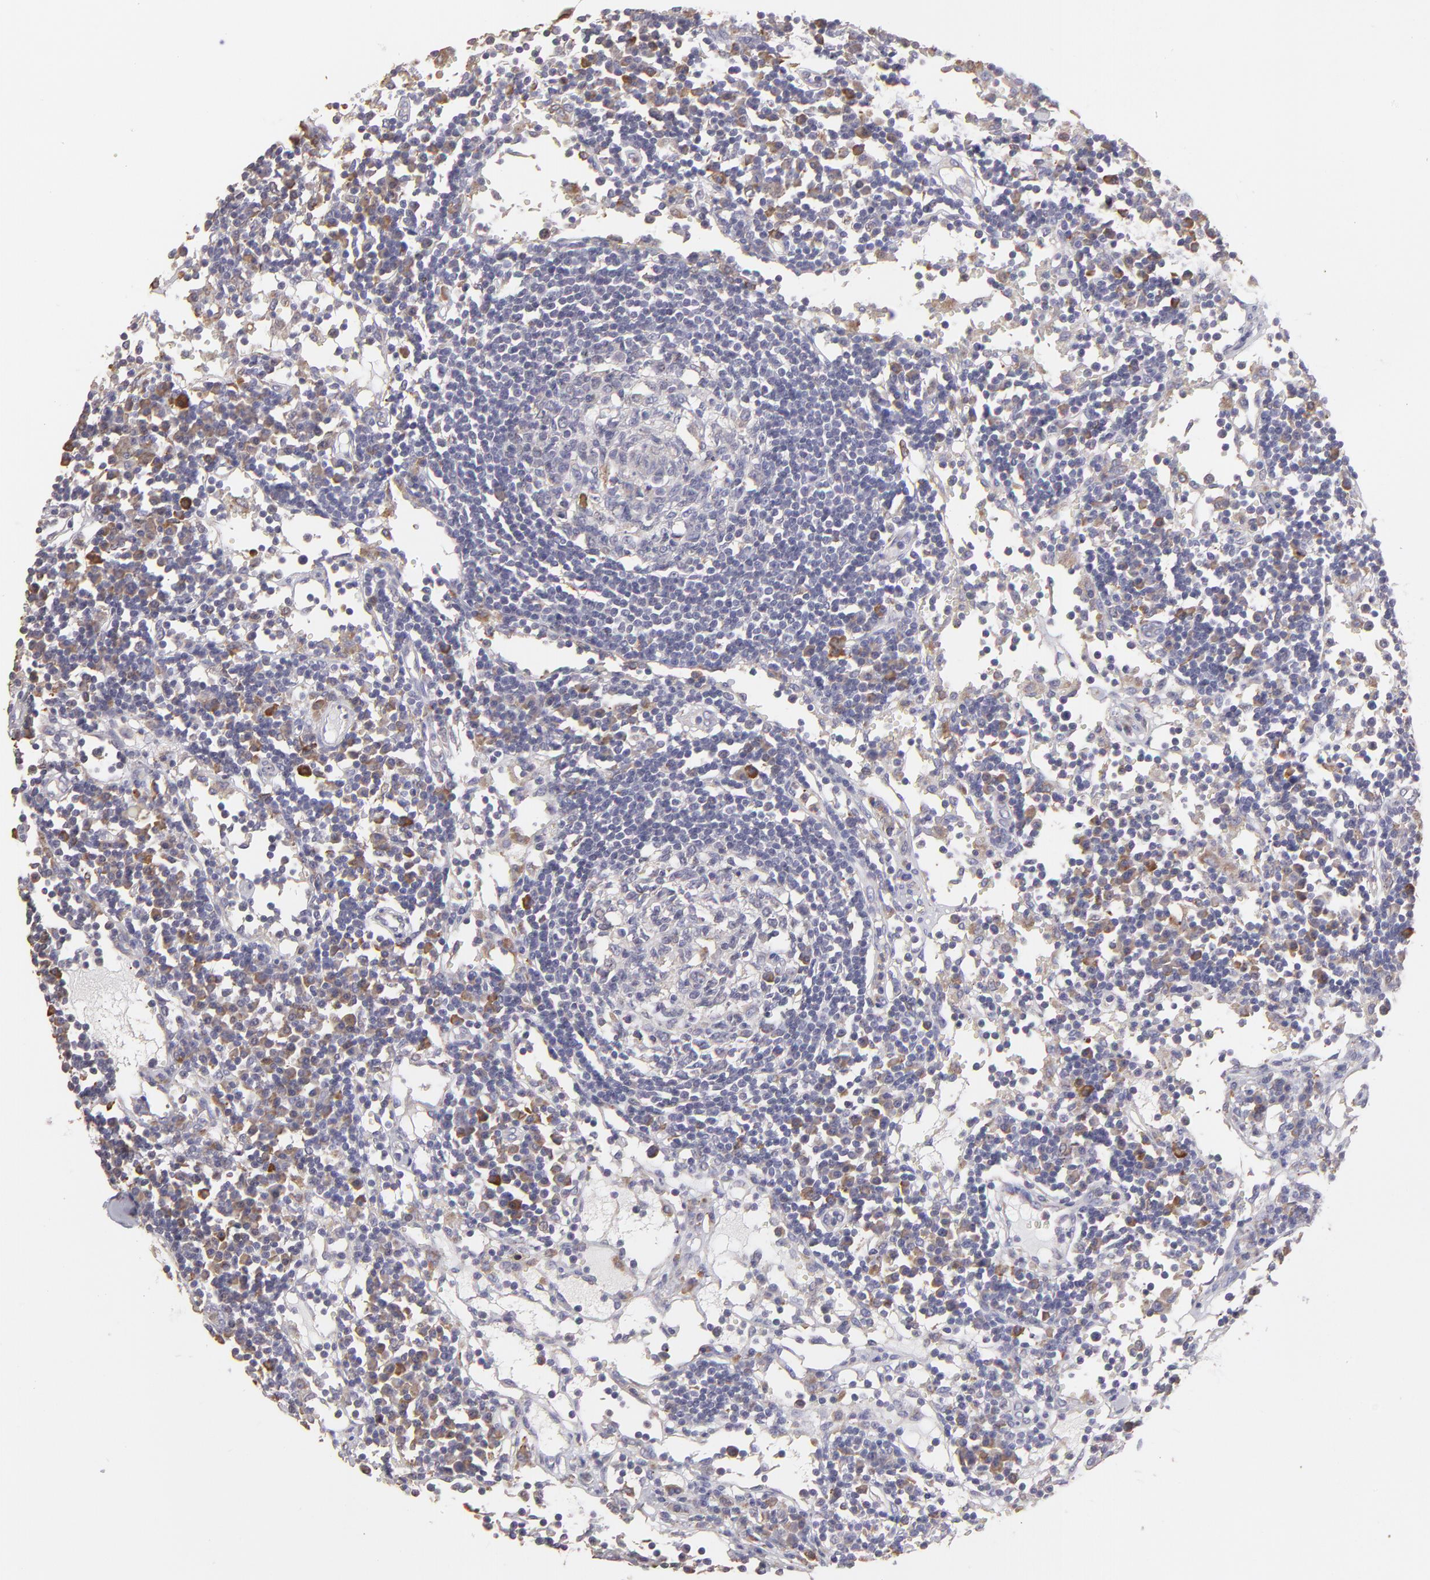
{"staining": {"intensity": "weak", "quantity": "<25%", "location": "cytoplasmic/membranous"}, "tissue": "lymph node", "cell_type": "Germinal center cells", "image_type": "normal", "snomed": [{"axis": "morphology", "description": "Normal tissue, NOS"}, {"axis": "topography", "description": "Lymph node"}], "caption": "Protein analysis of benign lymph node displays no significant positivity in germinal center cells.", "gene": "CALR", "patient": {"sex": "female", "age": 55}}